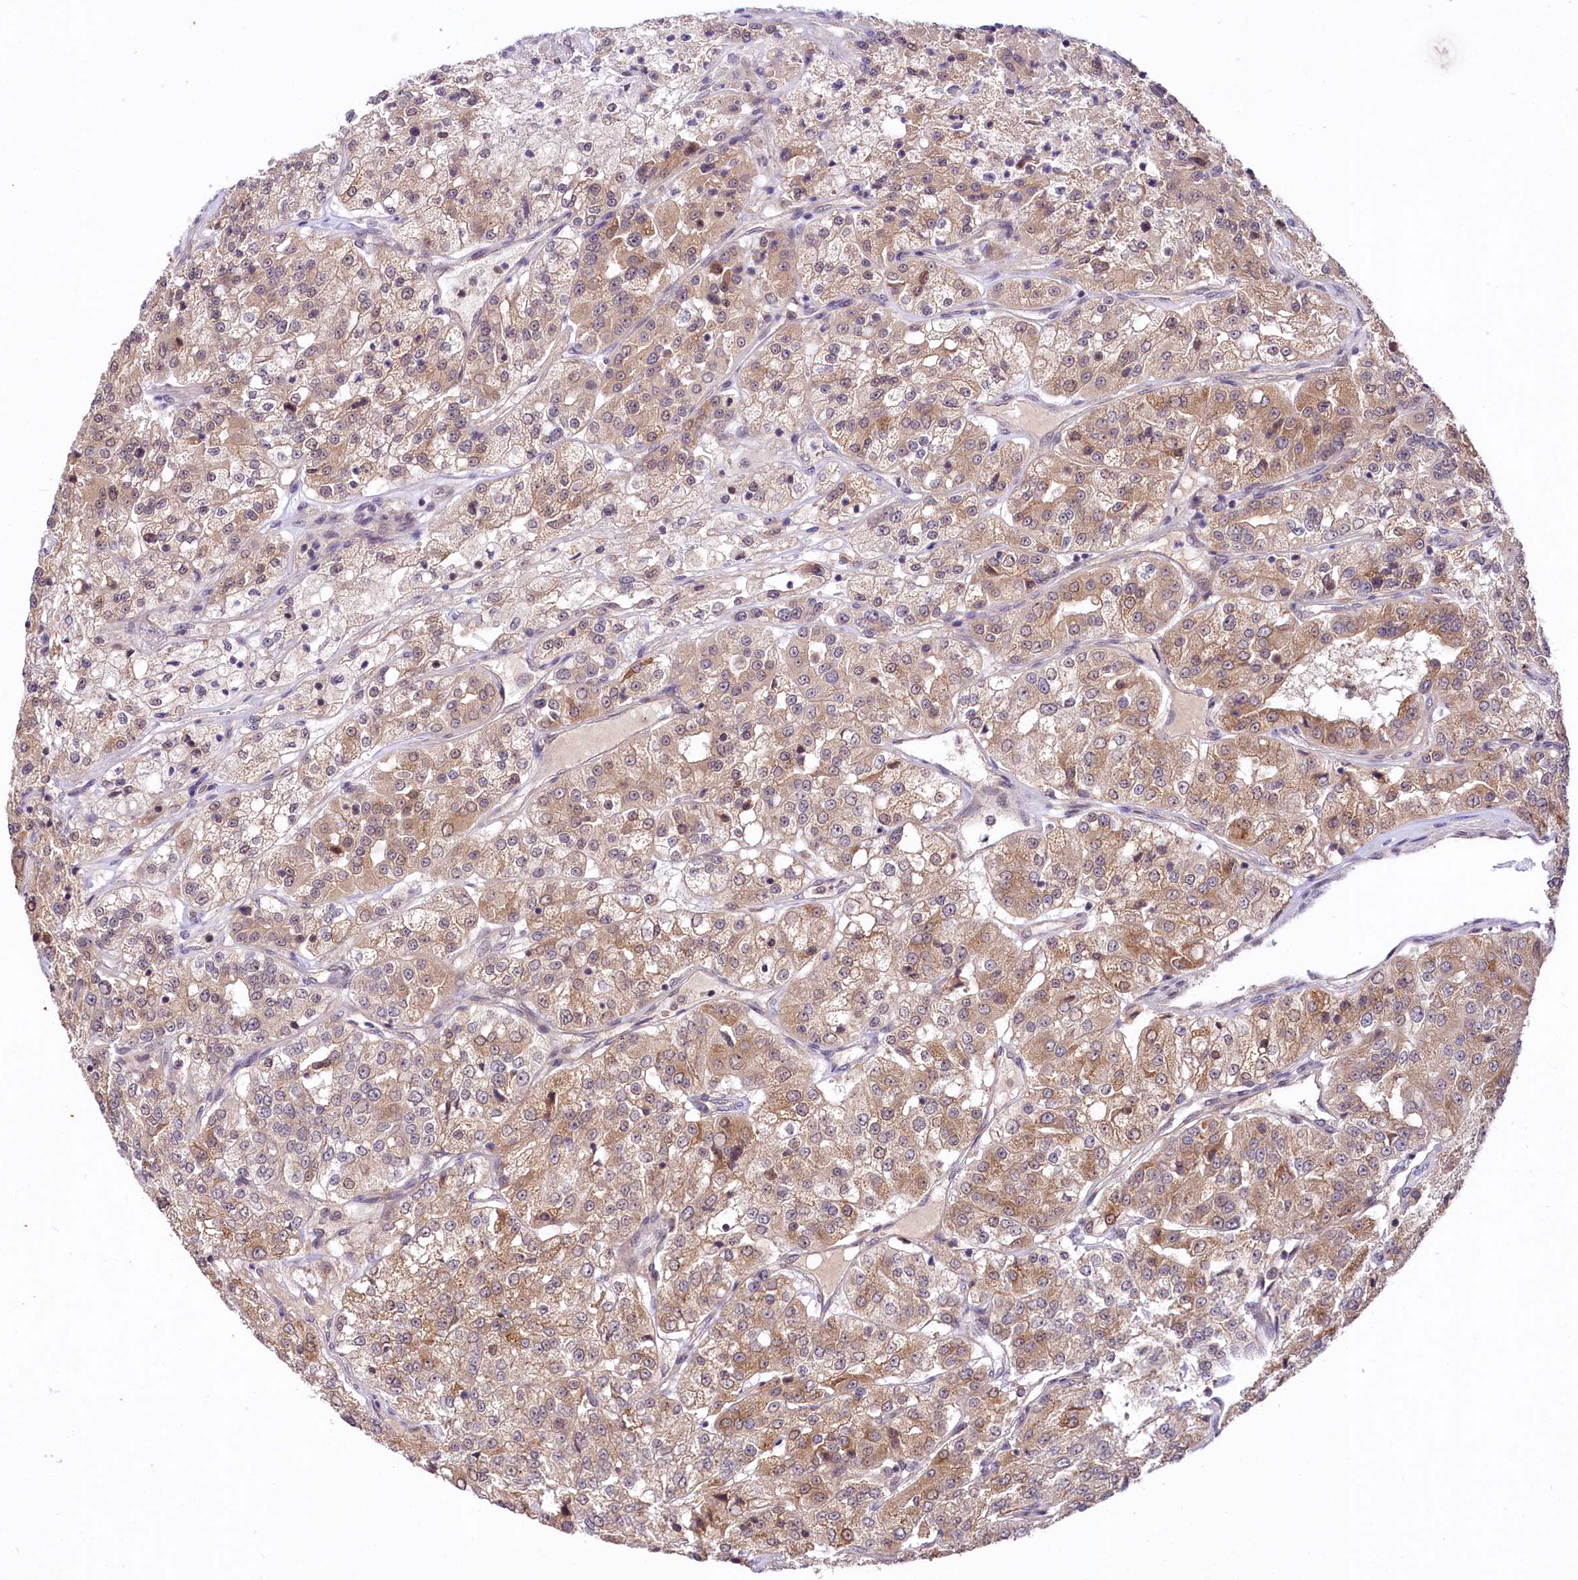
{"staining": {"intensity": "moderate", "quantity": "25%-75%", "location": "cytoplasmic/membranous"}, "tissue": "renal cancer", "cell_type": "Tumor cells", "image_type": "cancer", "snomed": [{"axis": "morphology", "description": "Adenocarcinoma, NOS"}, {"axis": "topography", "description": "Kidney"}], "caption": "Renal cancer (adenocarcinoma) stained for a protein shows moderate cytoplasmic/membranous positivity in tumor cells. The staining was performed using DAB, with brown indicating positive protein expression. Nuclei are stained blue with hematoxylin.", "gene": "UBE3A", "patient": {"sex": "female", "age": 63}}